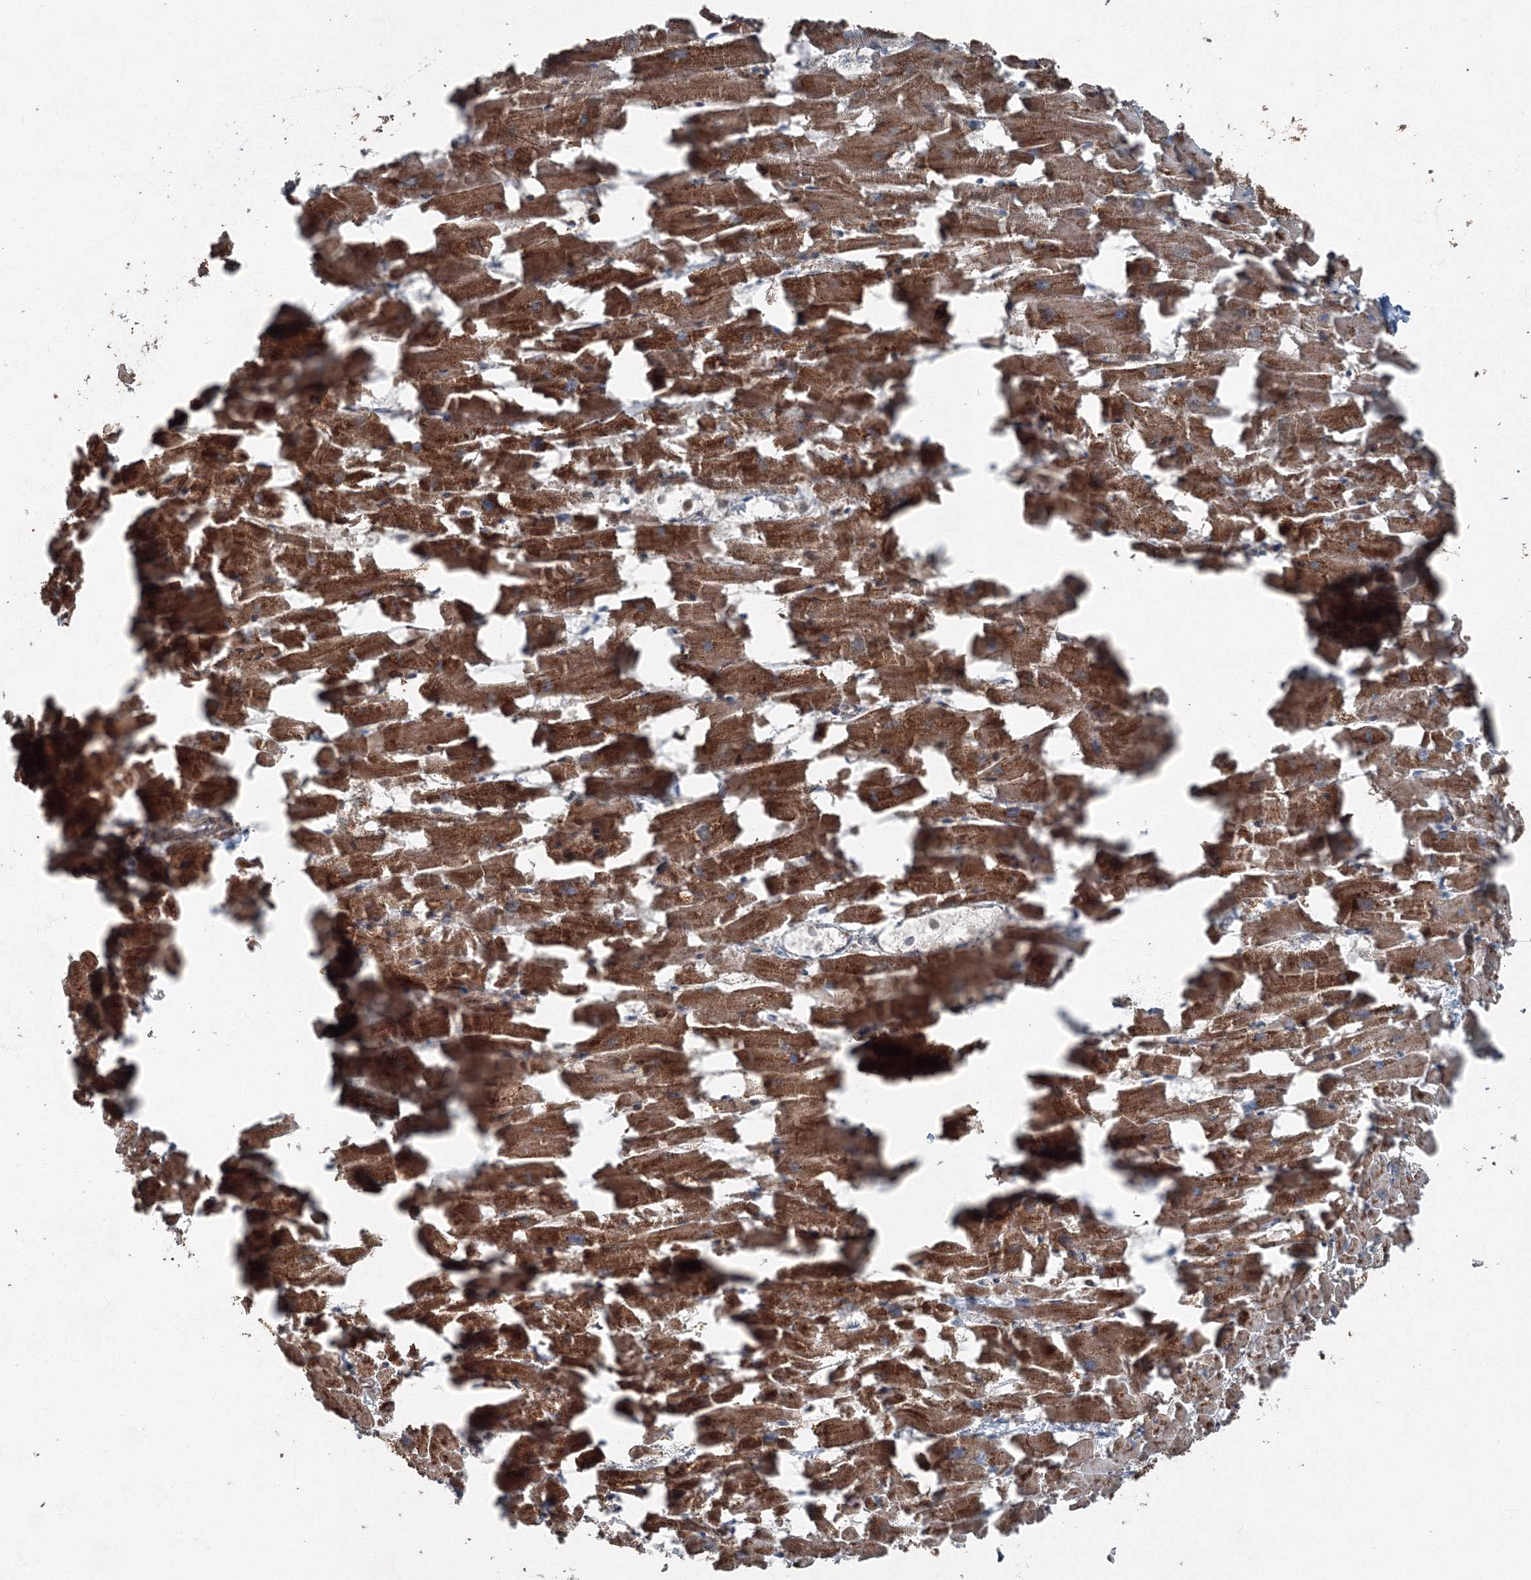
{"staining": {"intensity": "strong", "quantity": ">75%", "location": "cytoplasmic/membranous"}, "tissue": "heart muscle", "cell_type": "Cardiomyocytes", "image_type": "normal", "snomed": [{"axis": "morphology", "description": "Normal tissue, NOS"}, {"axis": "topography", "description": "Heart"}], "caption": "Immunohistochemical staining of unremarkable human heart muscle reveals strong cytoplasmic/membranous protein staining in about >75% of cardiomyocytes.", "gene": "AASDH", "patient": {"sex": "female", "age": 64}}